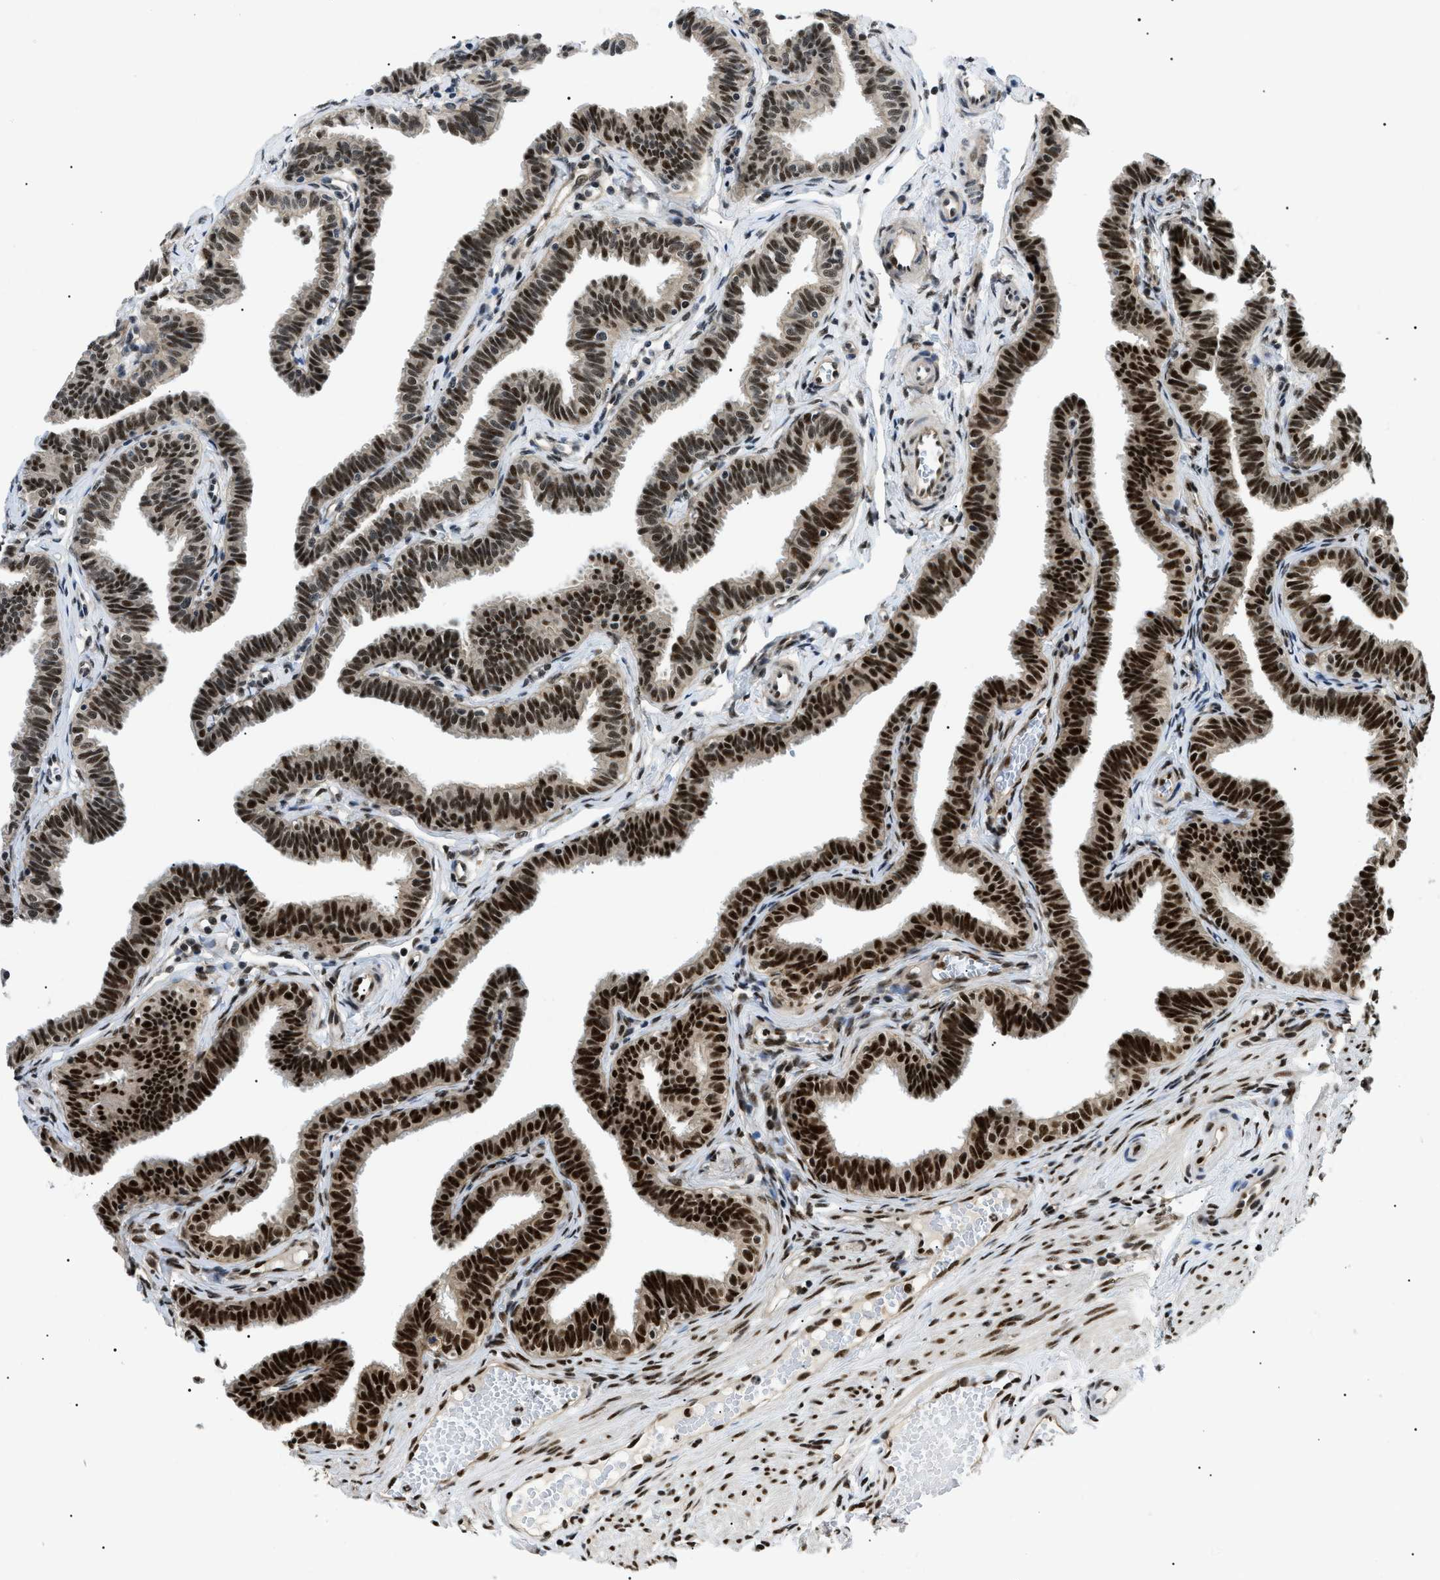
{"staining": {"intensity": "strong", "quantity": ">75%", "location": "nuclear"}, "tissue": "fallopian tube", "cell_type": "Glandular cells", "image_type": "normal", "snomed": [{"axis": "morphology", "description": "Normal tissue, NOS"}, {"axis": "topography", "description": "Fallopian tube"}, {"axis": "topography", "description": "Ovary"}], "caption": "Human fallopian tube stained with a brown dye shows strong nuclear positive expression in approximately >75% of glandular cells.", "gene": "CWC25", "patient": {"sex": "female", "age": 23}}